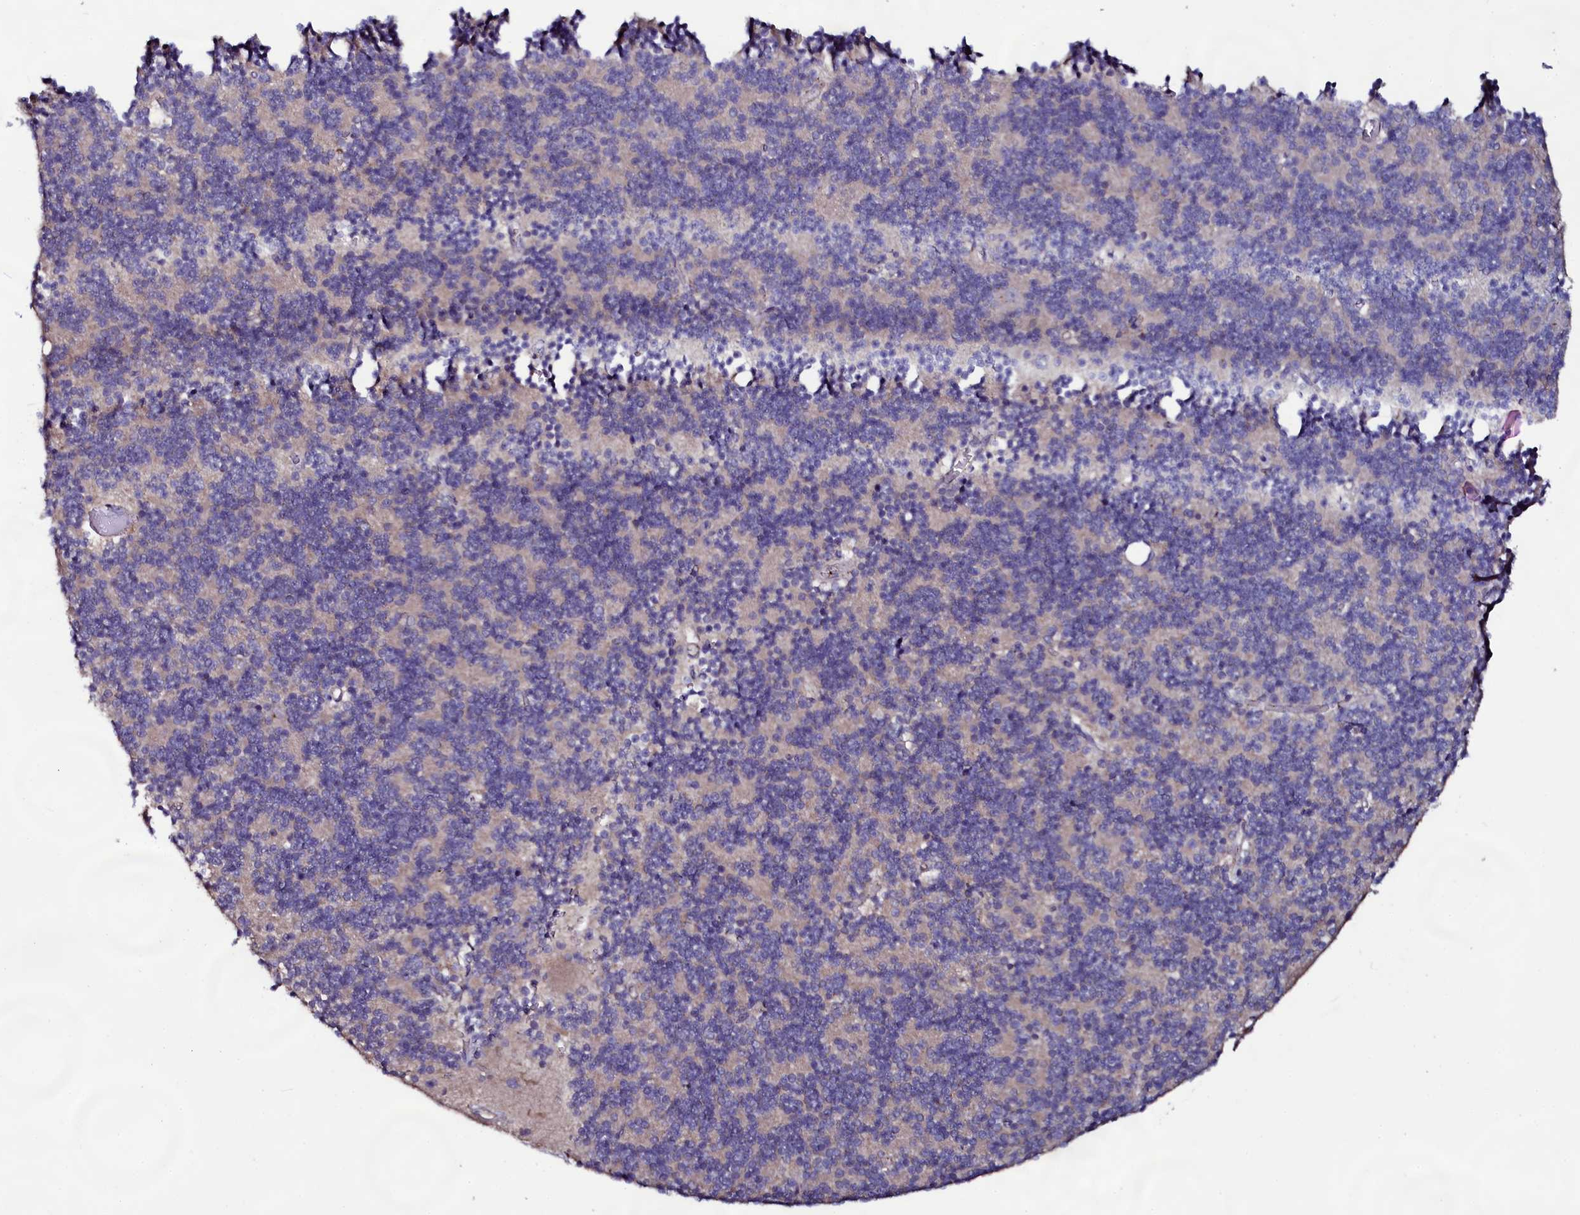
{"staining": {"intensity": "negative", "quantity": "none", "location": "none"}, "tissue": "cerebellum", "cell_type": "Cells in granular layer", "image_type": "normal", "snomed": [{"axis": "morphology", "description": "Normal tissue, NOS"}, {"axis": "topography", "description": "Cerebellum"}], "caption": "This histopathology image is of benign cerebellum stained with IHC to label a protein in brown with the nuclei are counter-stained blue. There is no positivity in cells in granular layer.", "gene": "USPL1", "patient": {"sex": "male", "age": 54}}